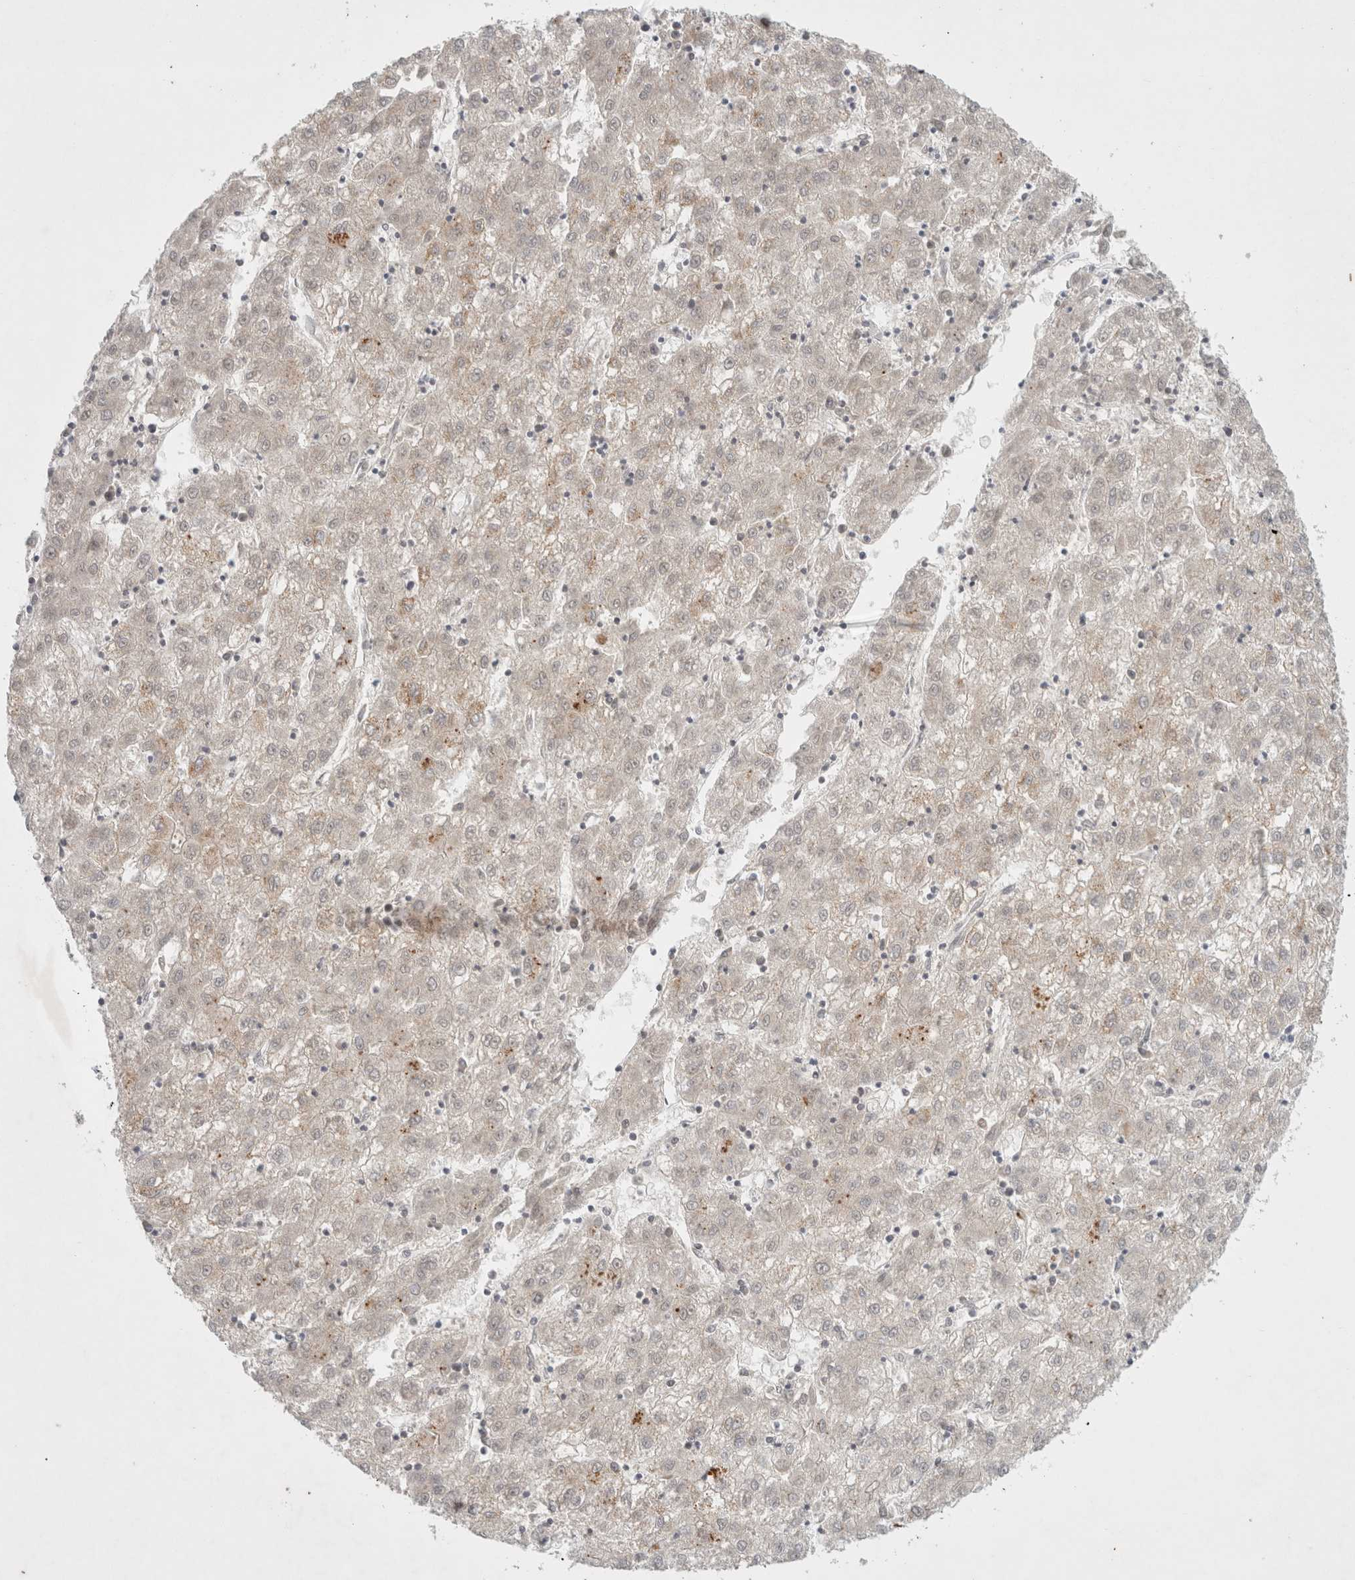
{"staining": {"intensity": "negative", "quantity": "none", "location": "none"}, "tissue": "liver cancer", "cell_type": "Tumor cells", "image_type": "cancer", "snomed": [{"axis": "morphology", "description": "Carcinoma, Hepatocellular, NOS"}, {"axis": "topography", "description": "Liver"}], "caption": "Liver hepatocellular carcinoma was stained to show a protein in brown. There is no significant positivity in tumor cells. (Stains: DAB (3,3'-diaminobenzidine) immunohistochemistry with hematoxylin counter stain, Microscopy: brightfield microscopy at high magnification).", "gene": "FBXO42", "patient": {"sex": "male", "age": 72}}